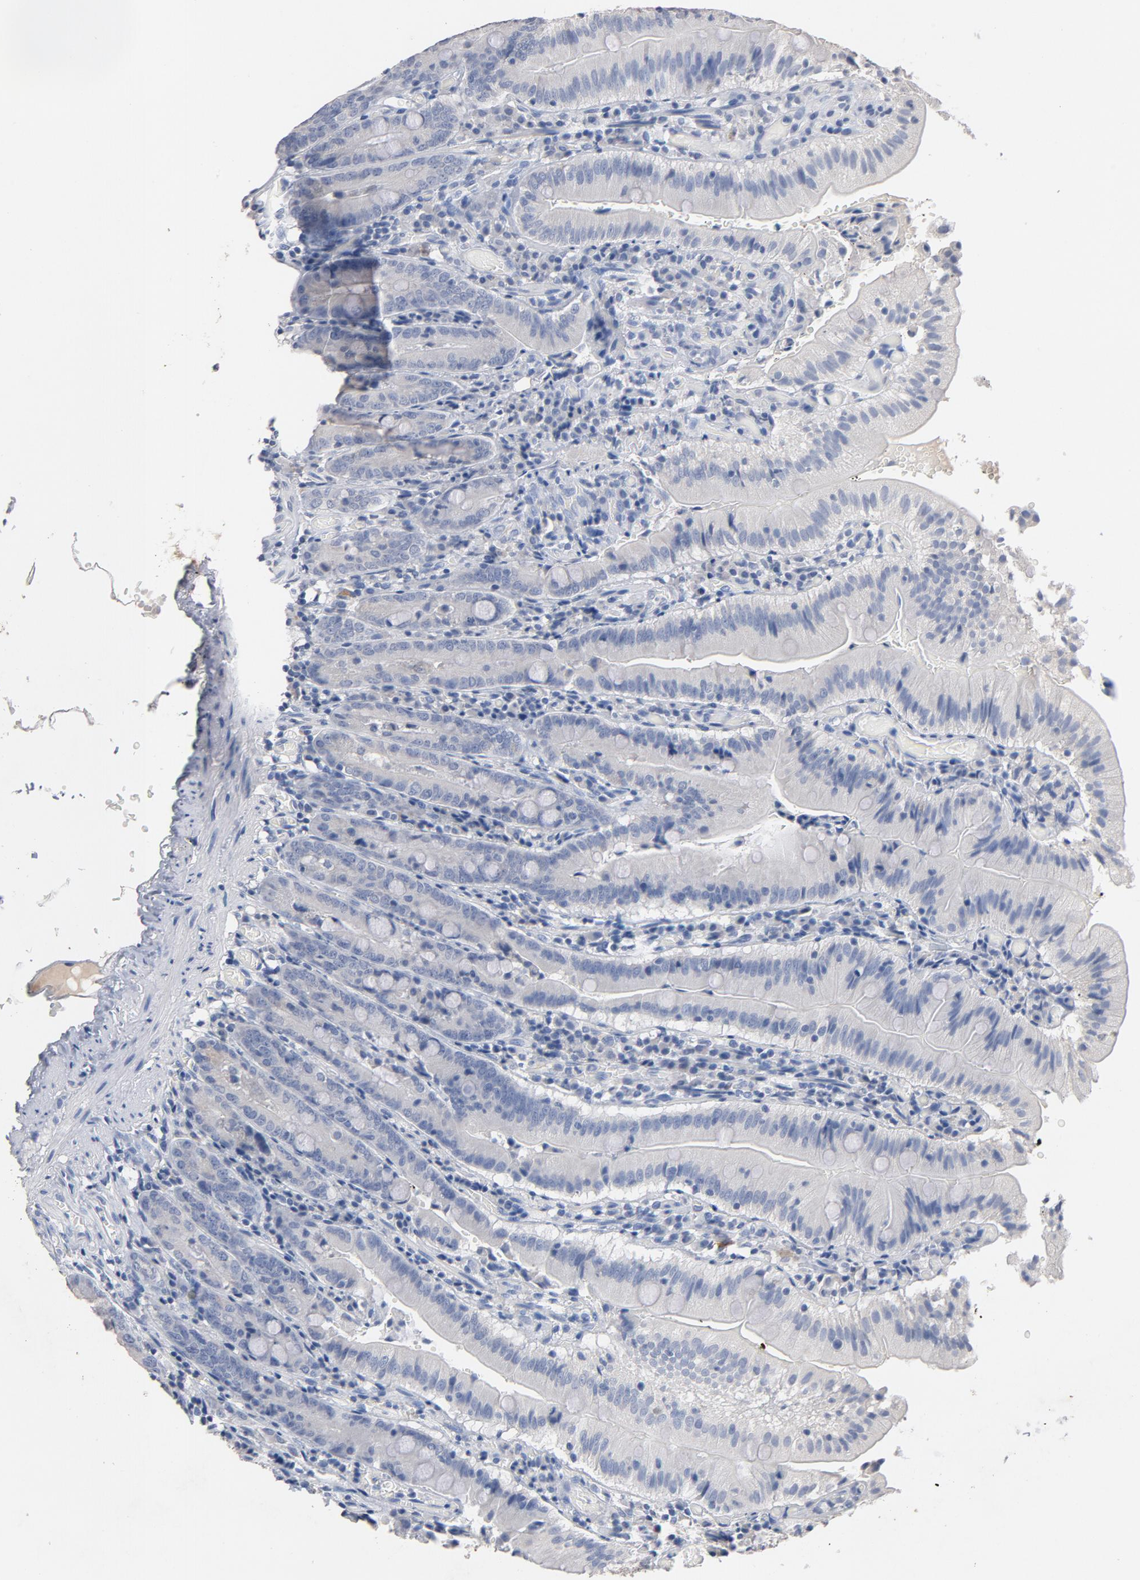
{"staining": {"intensity": "negative", "quantity": "none", "location": "none"}, "tissue": "small intestine", "cell_type": "Glandular cells", "image_type": "normal", "snomed": [{"axis": "morphology", "description": "Normal tissue, NOS"}, {"axis": "topography", "description": "Small intestine"}], "caption": "The immunohistochemistry photomicrograph has no significant positivity in glandular cells of small intestine.", "gene": "ZCCHC13", "patient": {"sex": "male", "age": 71}}